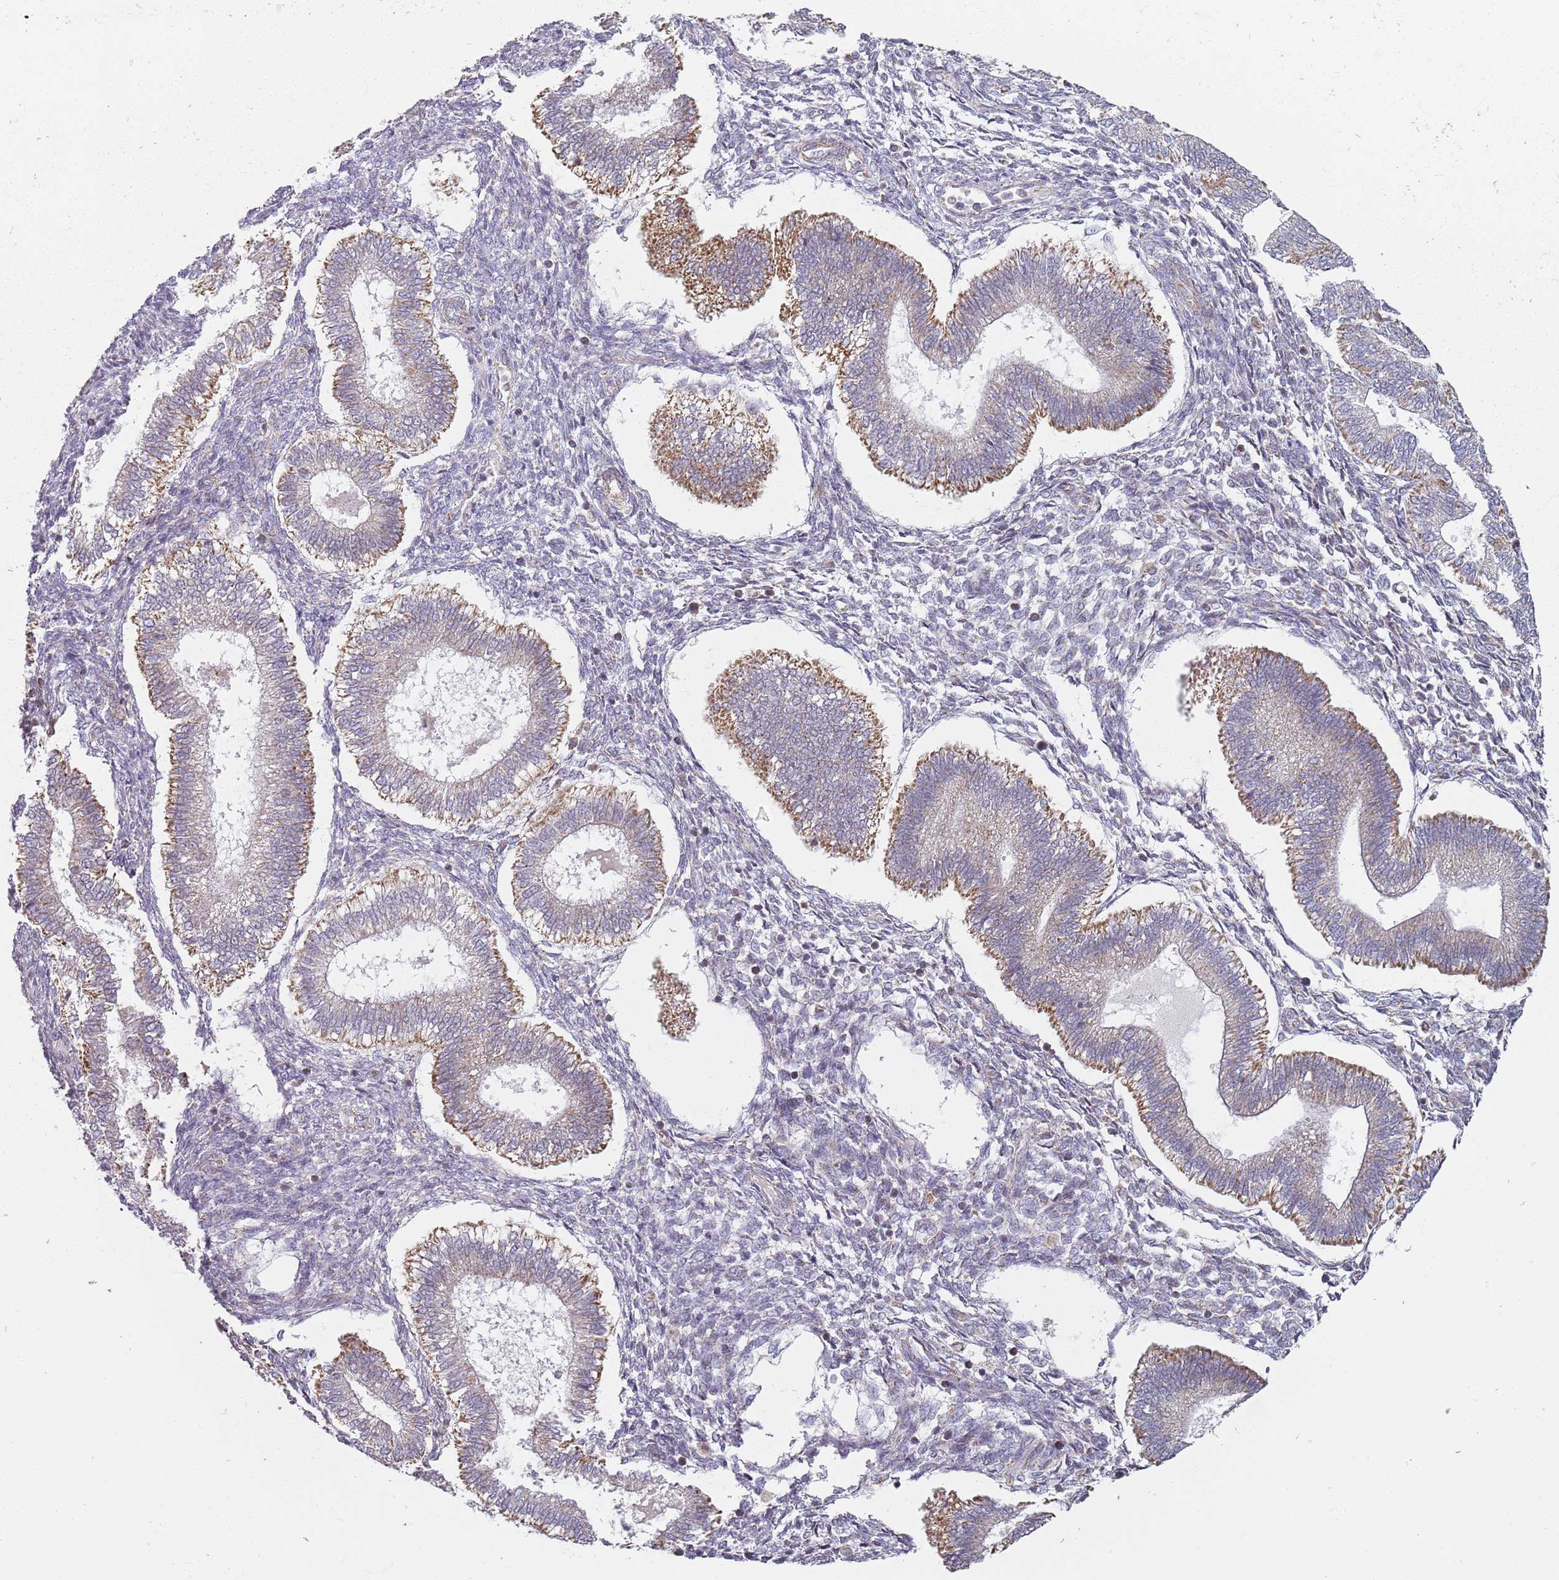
{"staining": {"intensity": "negative", "quantity": "none", "location": "none"}, "tissue": "endometrium", "cell_type": "Cells in endometrial stroma", "image_type": "normal", "snomed": [{"axis": "morphology", "description": "Normal tissue, NOS"}, {"axis": "topography", "description": "Endometrium"}], "caption": "The immunohistochemistry micrograph has no significant staining in cells in endometrial stroma of endometrium. (DAB (3,3'-diaminobenzidine) immunohistochemistry (IHC) visualized using brightfield microscopy, high magnification).", "gene": "GAS8", "patient": {"sex": "female", "age": 25}}